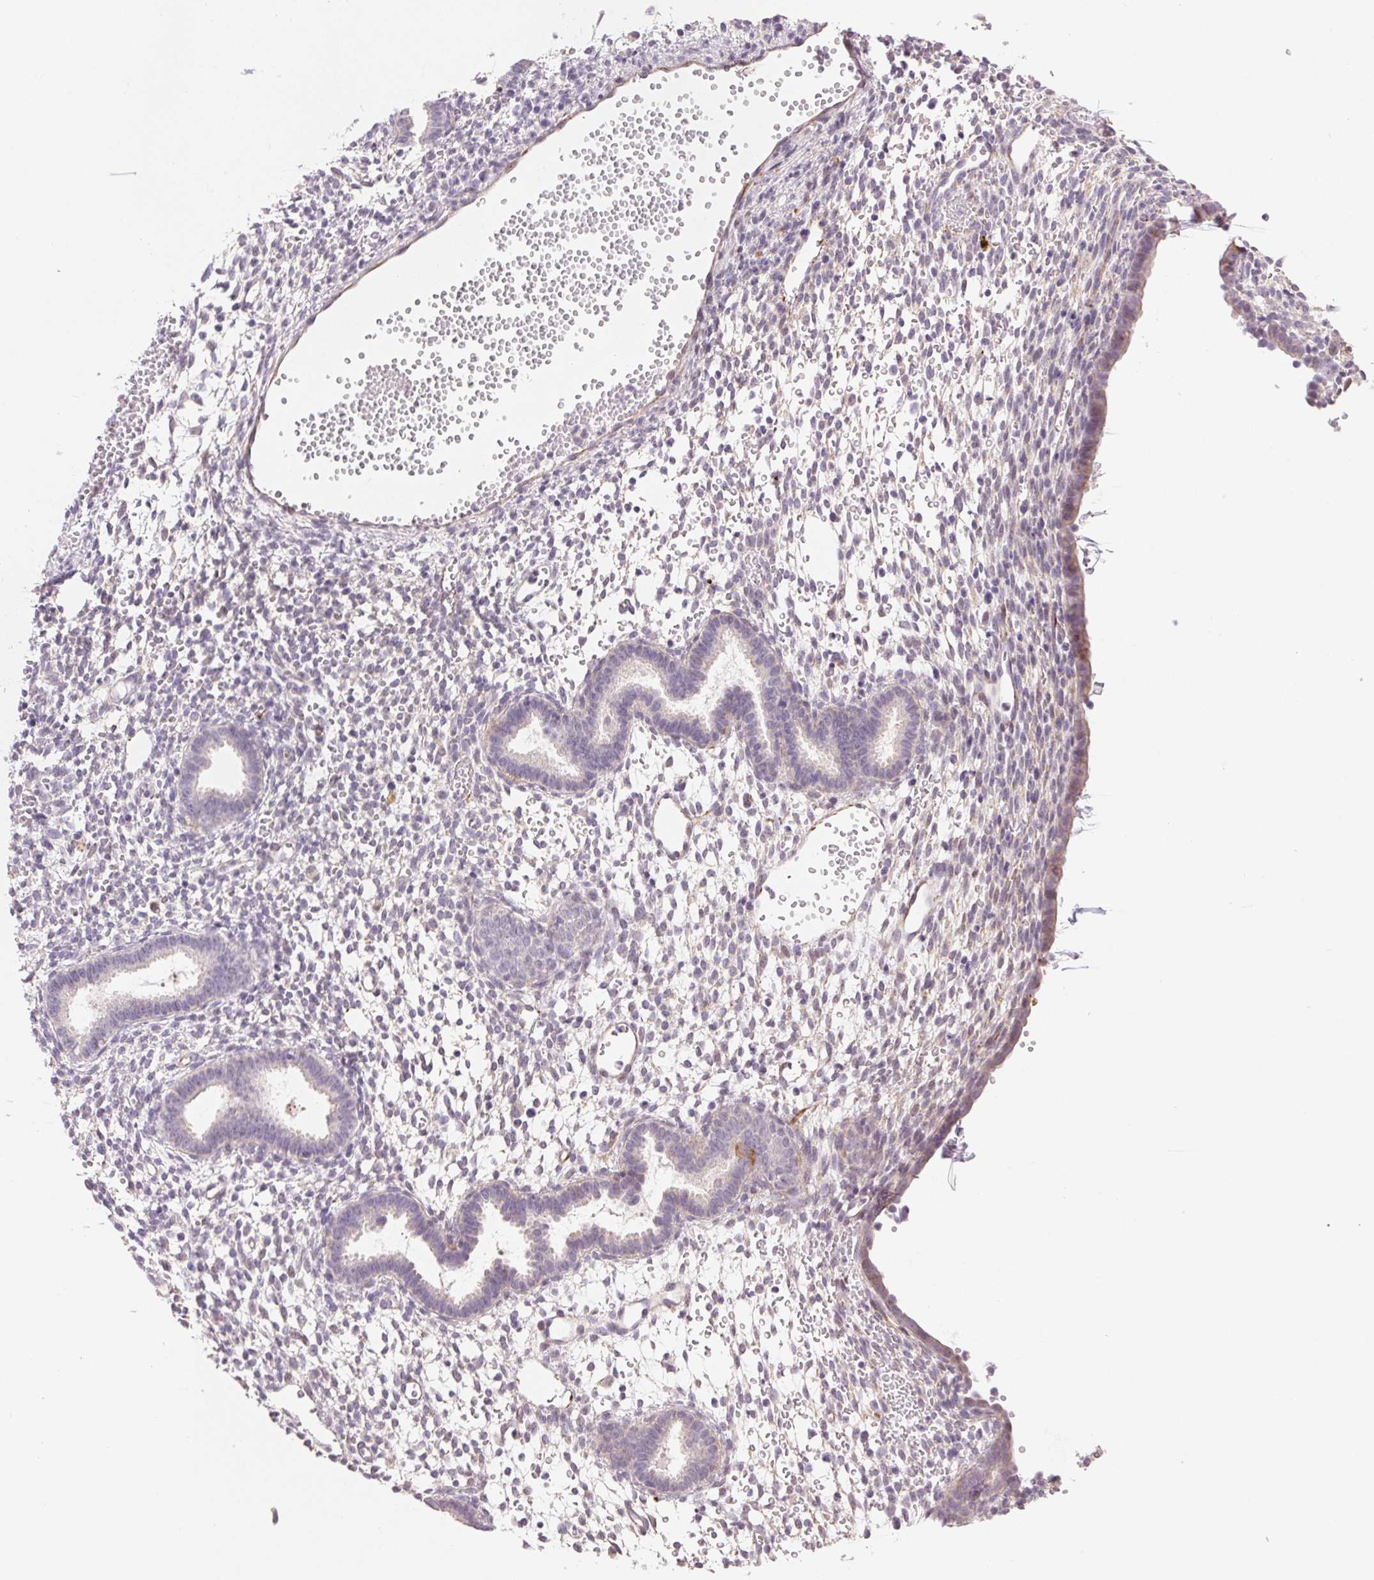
{"staining": {"intensity": "negative", "quantity": "none", "location": "none"}, "tissue": "endometrium", "cell_type": "Cells in endometrial stroma", "image_type": "normal", "snomed": [{"axis": "morphology", "description": "Normal tissue, NOS"}, {"axis": "topography", "description": "Endometrium"}], "caption": "Immunohistochemical staining of unremarkable endometrium demonstrates no significant positivity in cells in endometrial stroma. The staining is performed using DAB (3,3'-diaminobenzidine) brown chromogen with nuclei counter-stained in using hematoxylin.", "gene": "GYG2", "patient": {"sex": "female", "age": 36}}